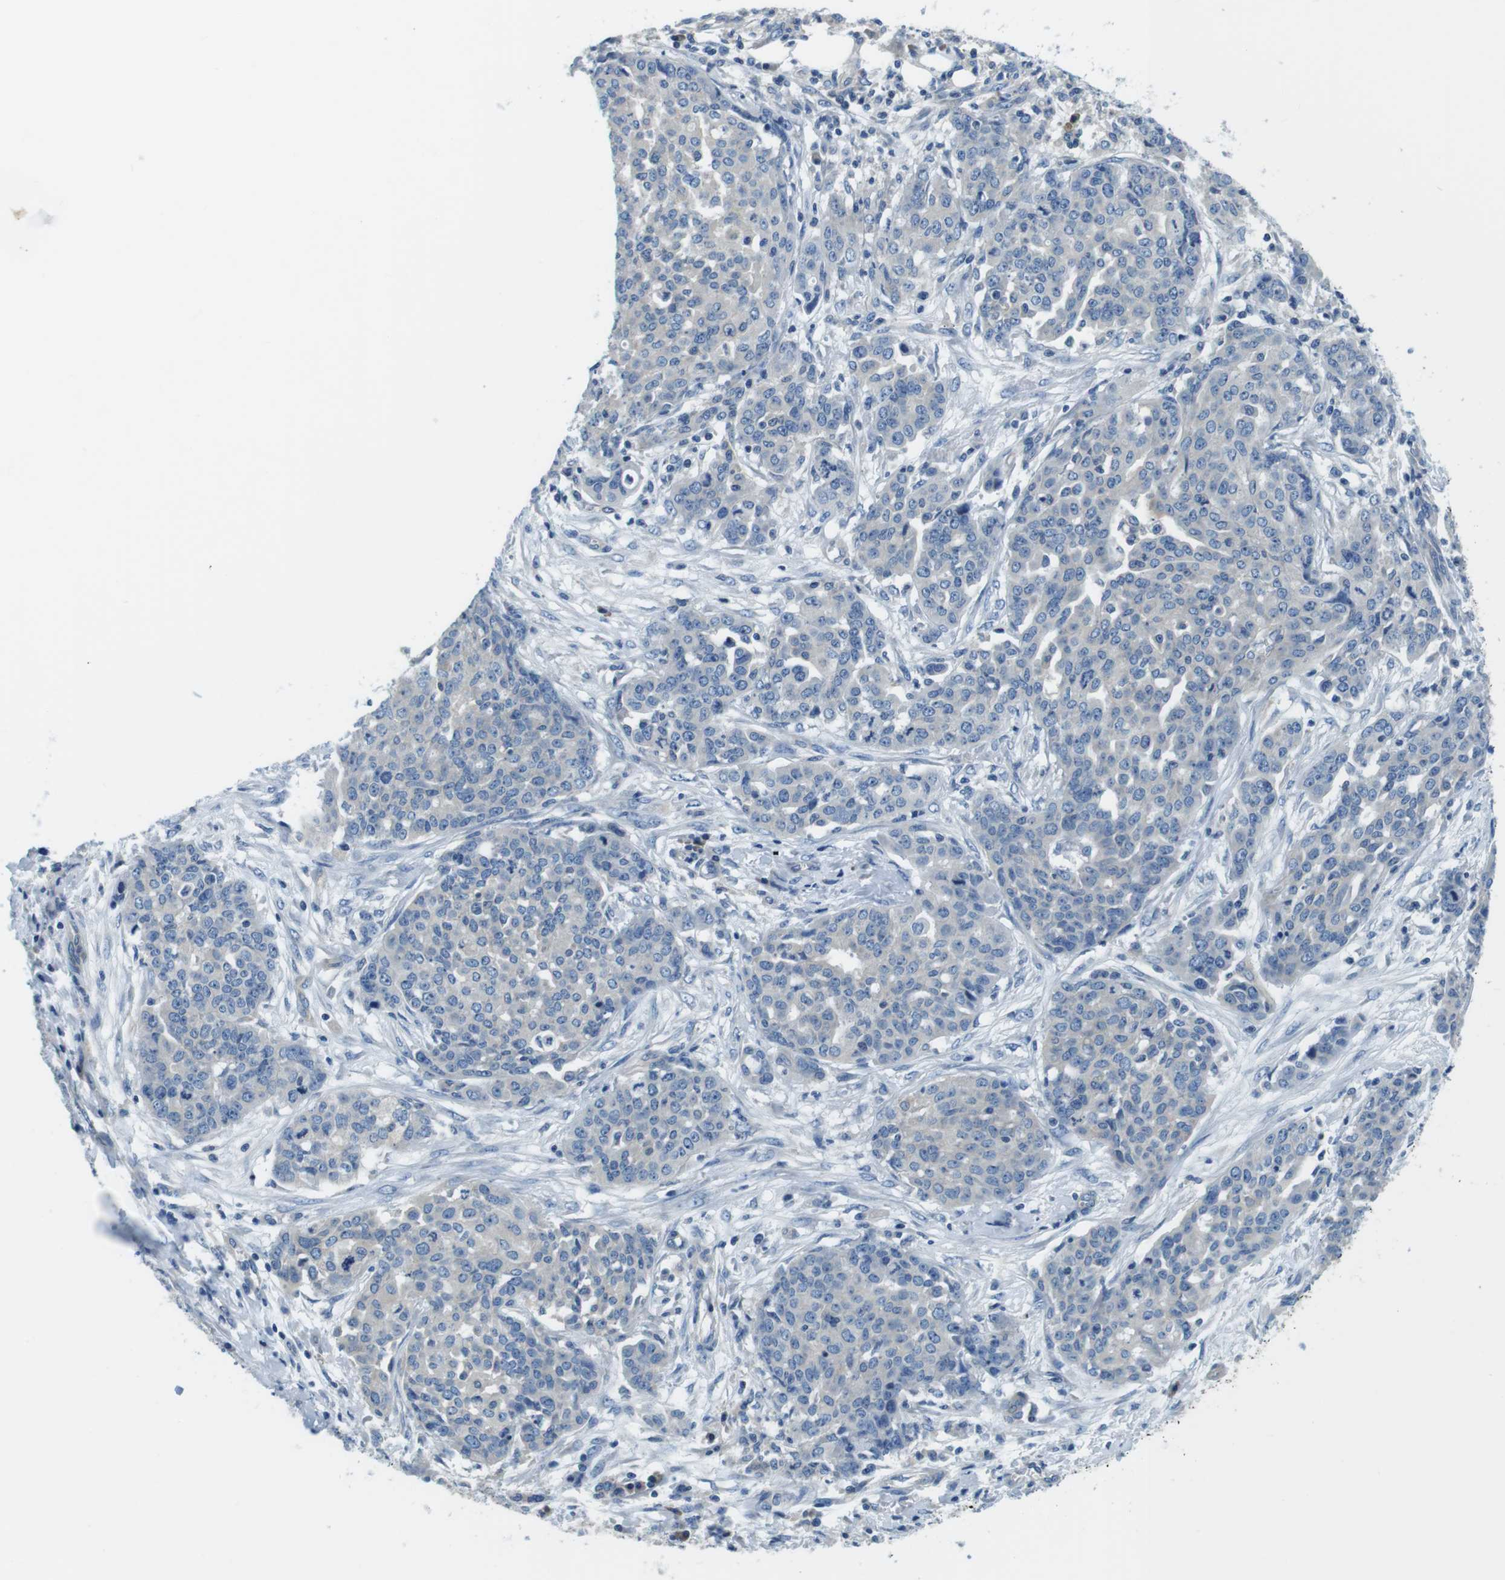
{"staining": {"intensity": "negative", "quantity": "none", "location": "none"}, "tissue": "ovarian cancer", "cell_type": "Tumor cells", "image_type": "cancer", "snomed": [{"axis": "morphology", "description": "Cystadenocarcinoma, serous, NOS"}, {"axis": "topography", "description": "Soft tissue"}, {"axis": "topography", "description": "Ovary"}], "caption": "Protein analysis of ovarian serous cystadenocarcinoma demonstrates no significant staining in tumor cells. The staining was performed using DAB (3,3'-diaminobenzidine) to visualize the protein expression in brown, while the nuclei were stained in blue with hematoxylin (Magnification: 20x).", "gene": "DENND4C", "patient": {"sex": "female", "age": 57}}